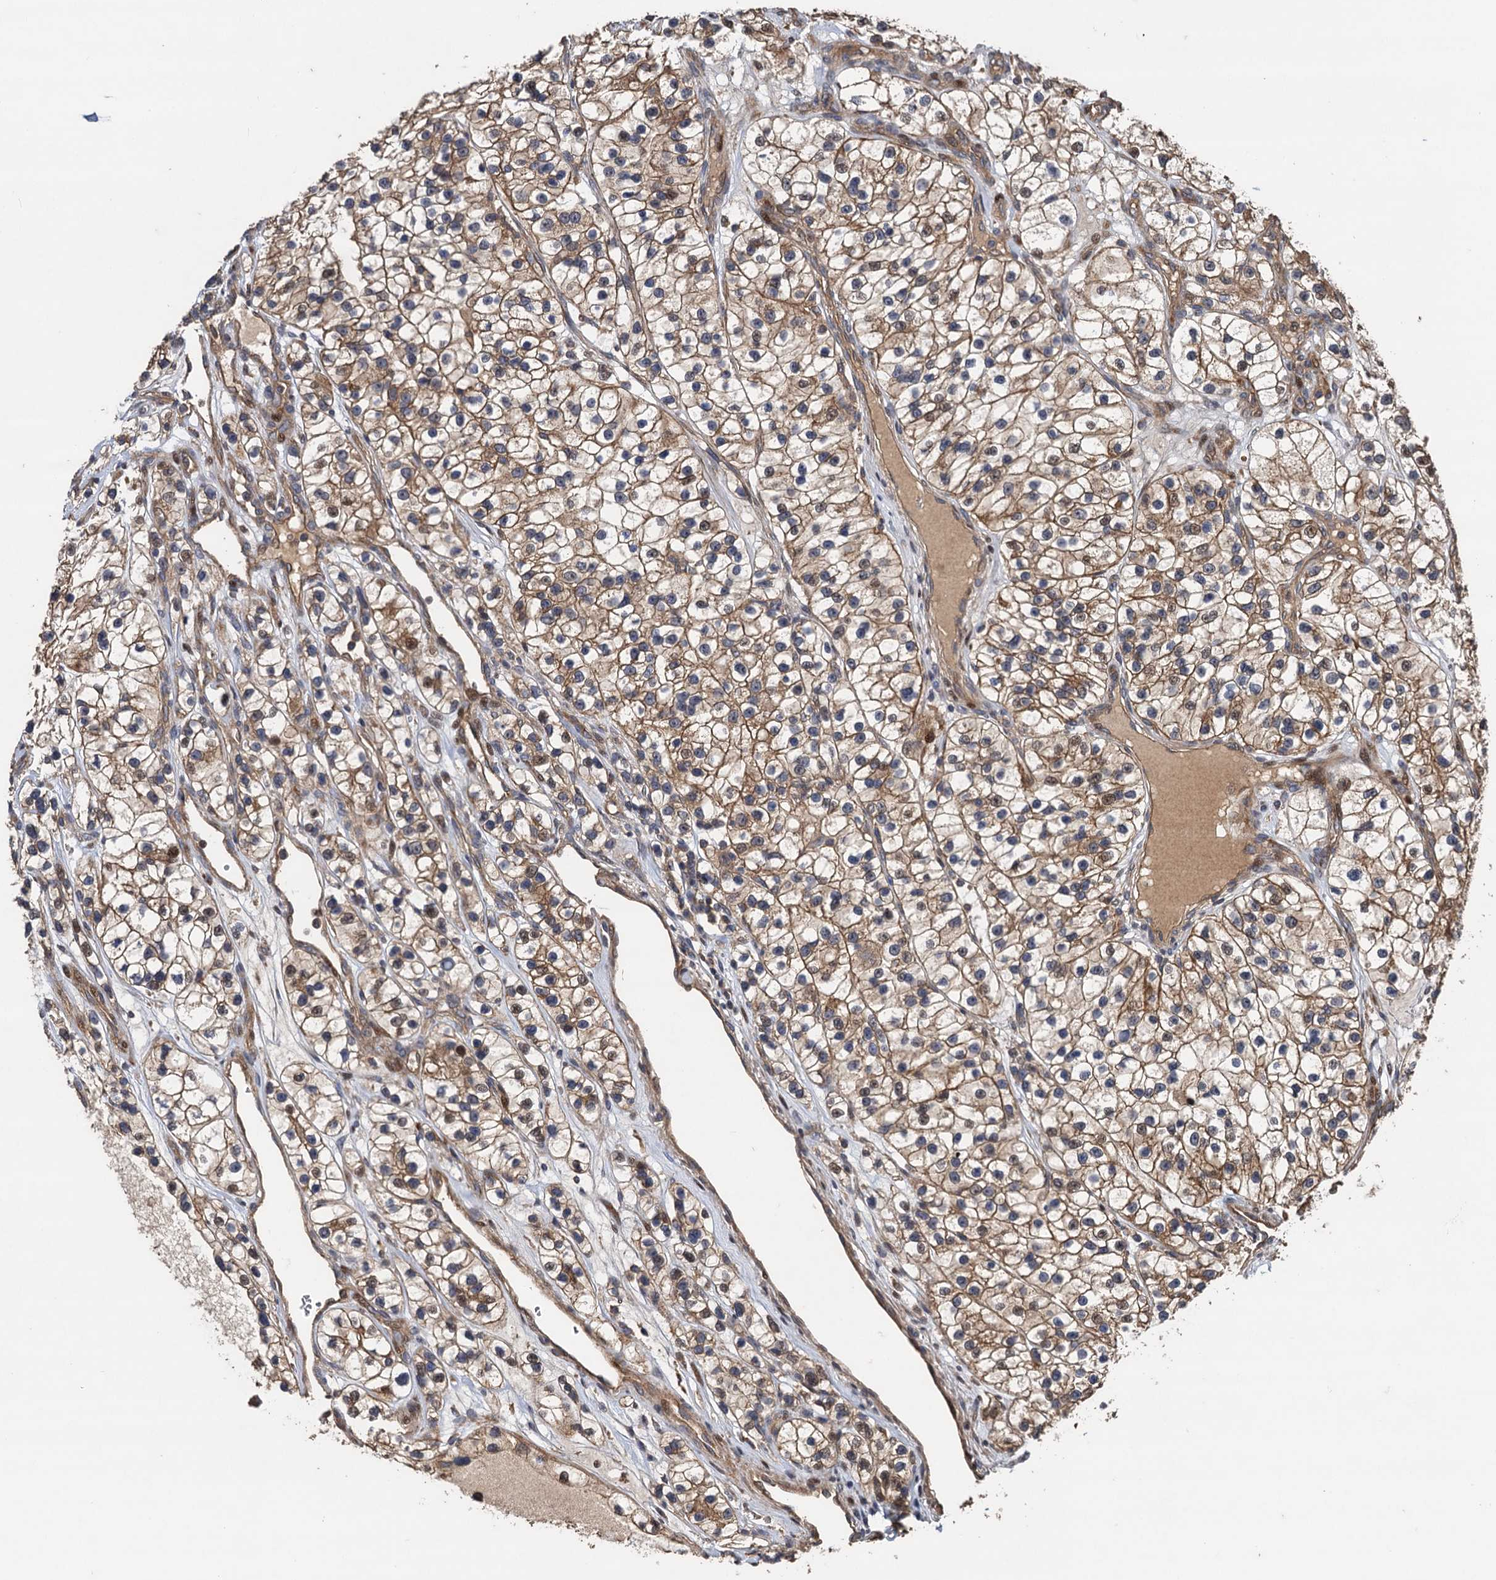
{"staining": {"intensity": "moderate", "quantity": ">75%", "location": "cytoplasmic/membranous"}, "tissue": "renal cancer", "cell_type": "Tumor cells", "image_type": "cancer", "snomed": [{"axis": "morphology", "description": "Adenocarcinoma, NOS"}, {"axis": "topography", "description": "Kidney"}], "caption": "Brown immunohistochemical staining in renal cancer exhibits moderate cytoplasmic/membranous expression in about >75% of tumor cells.", "gene": "TMEM39B", "patient": {"sex": "female", "age": 57}}